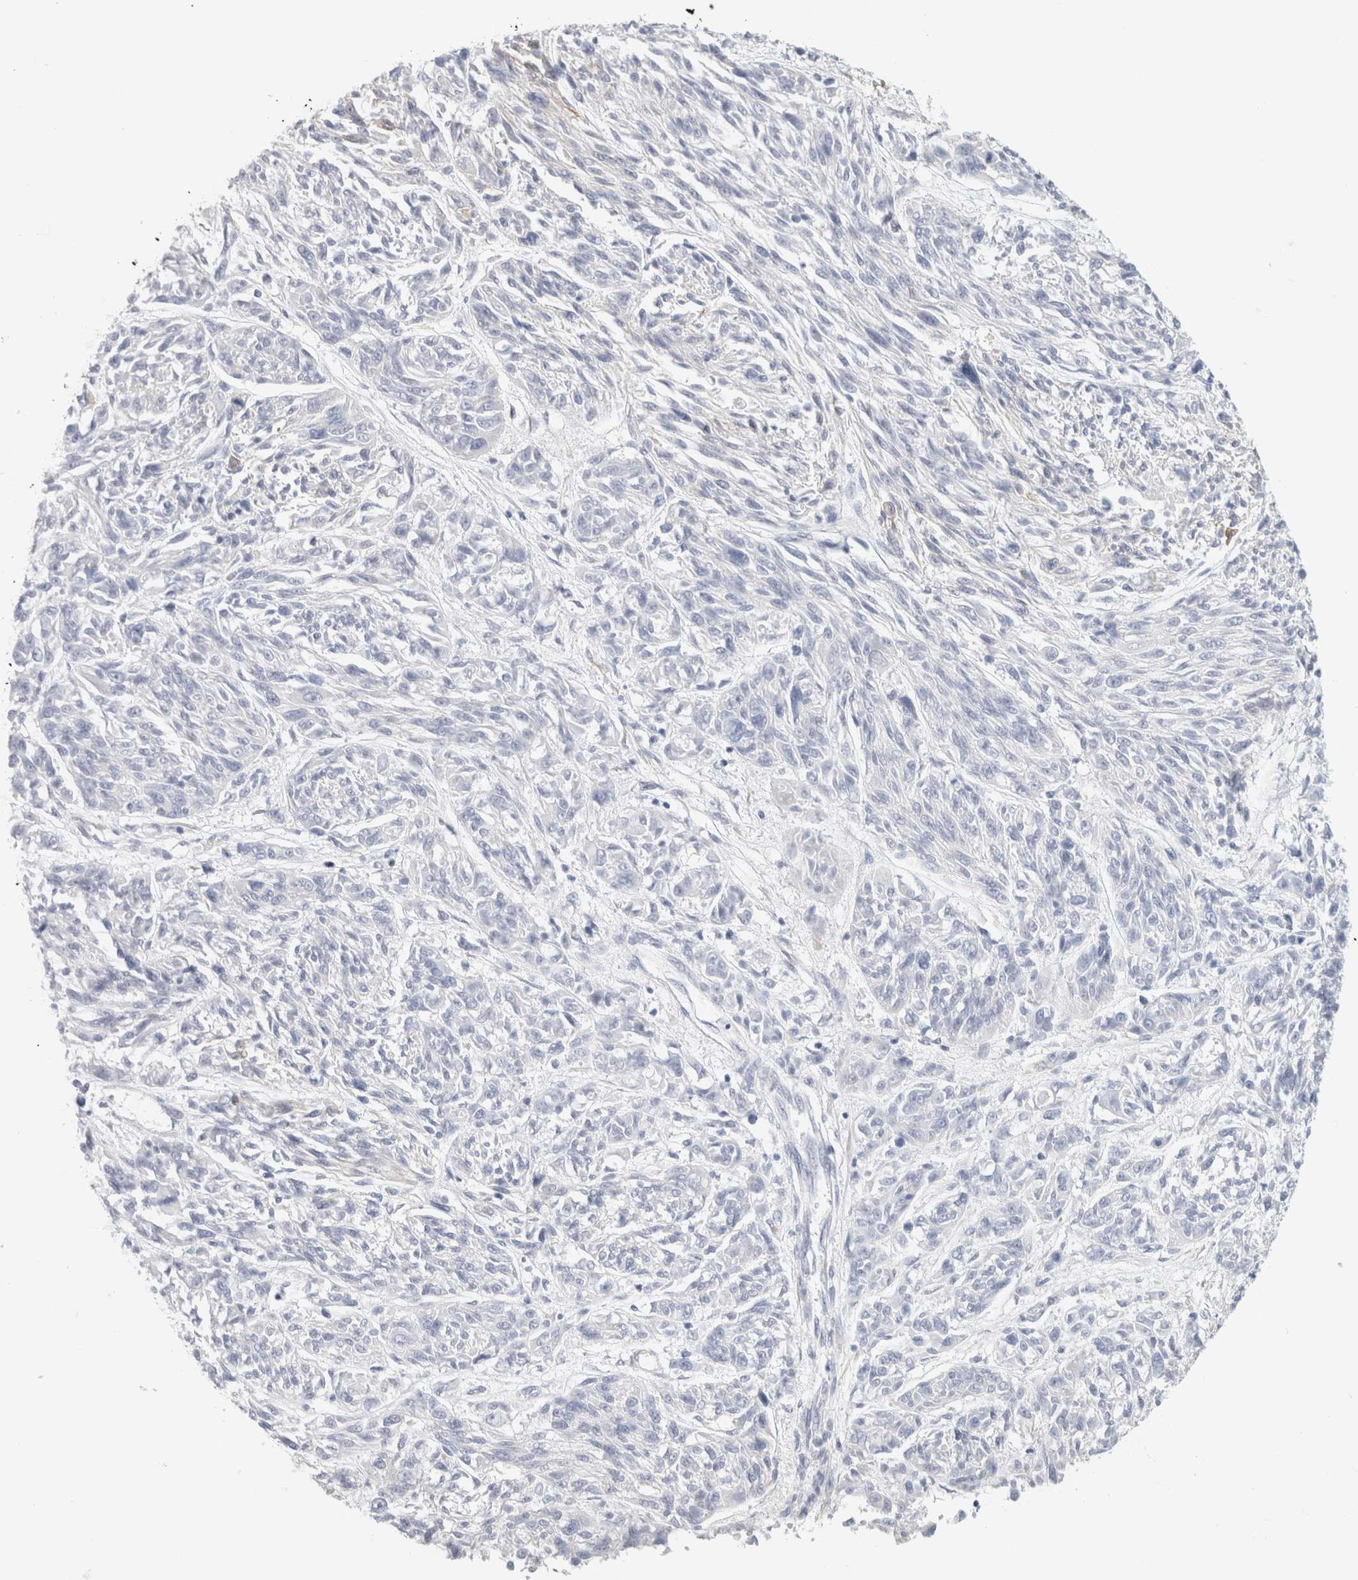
{"staining": {"intensity": "negative", "quantity": "none", "location": "none"}, "tissue": "melanoma", "cell_type": "Tumor cells", "image_type": "cancer", "snomed": [{"axis": "morphology", "description": "Malignant melanoma, NOS"}, {"axis": "topography", "description": "Skin"}], "caption": "Tumor cells show no significant positivity in malignant melanoma.", "gene": "RTN4", "patient": {"sex": "male", "age": 53}}